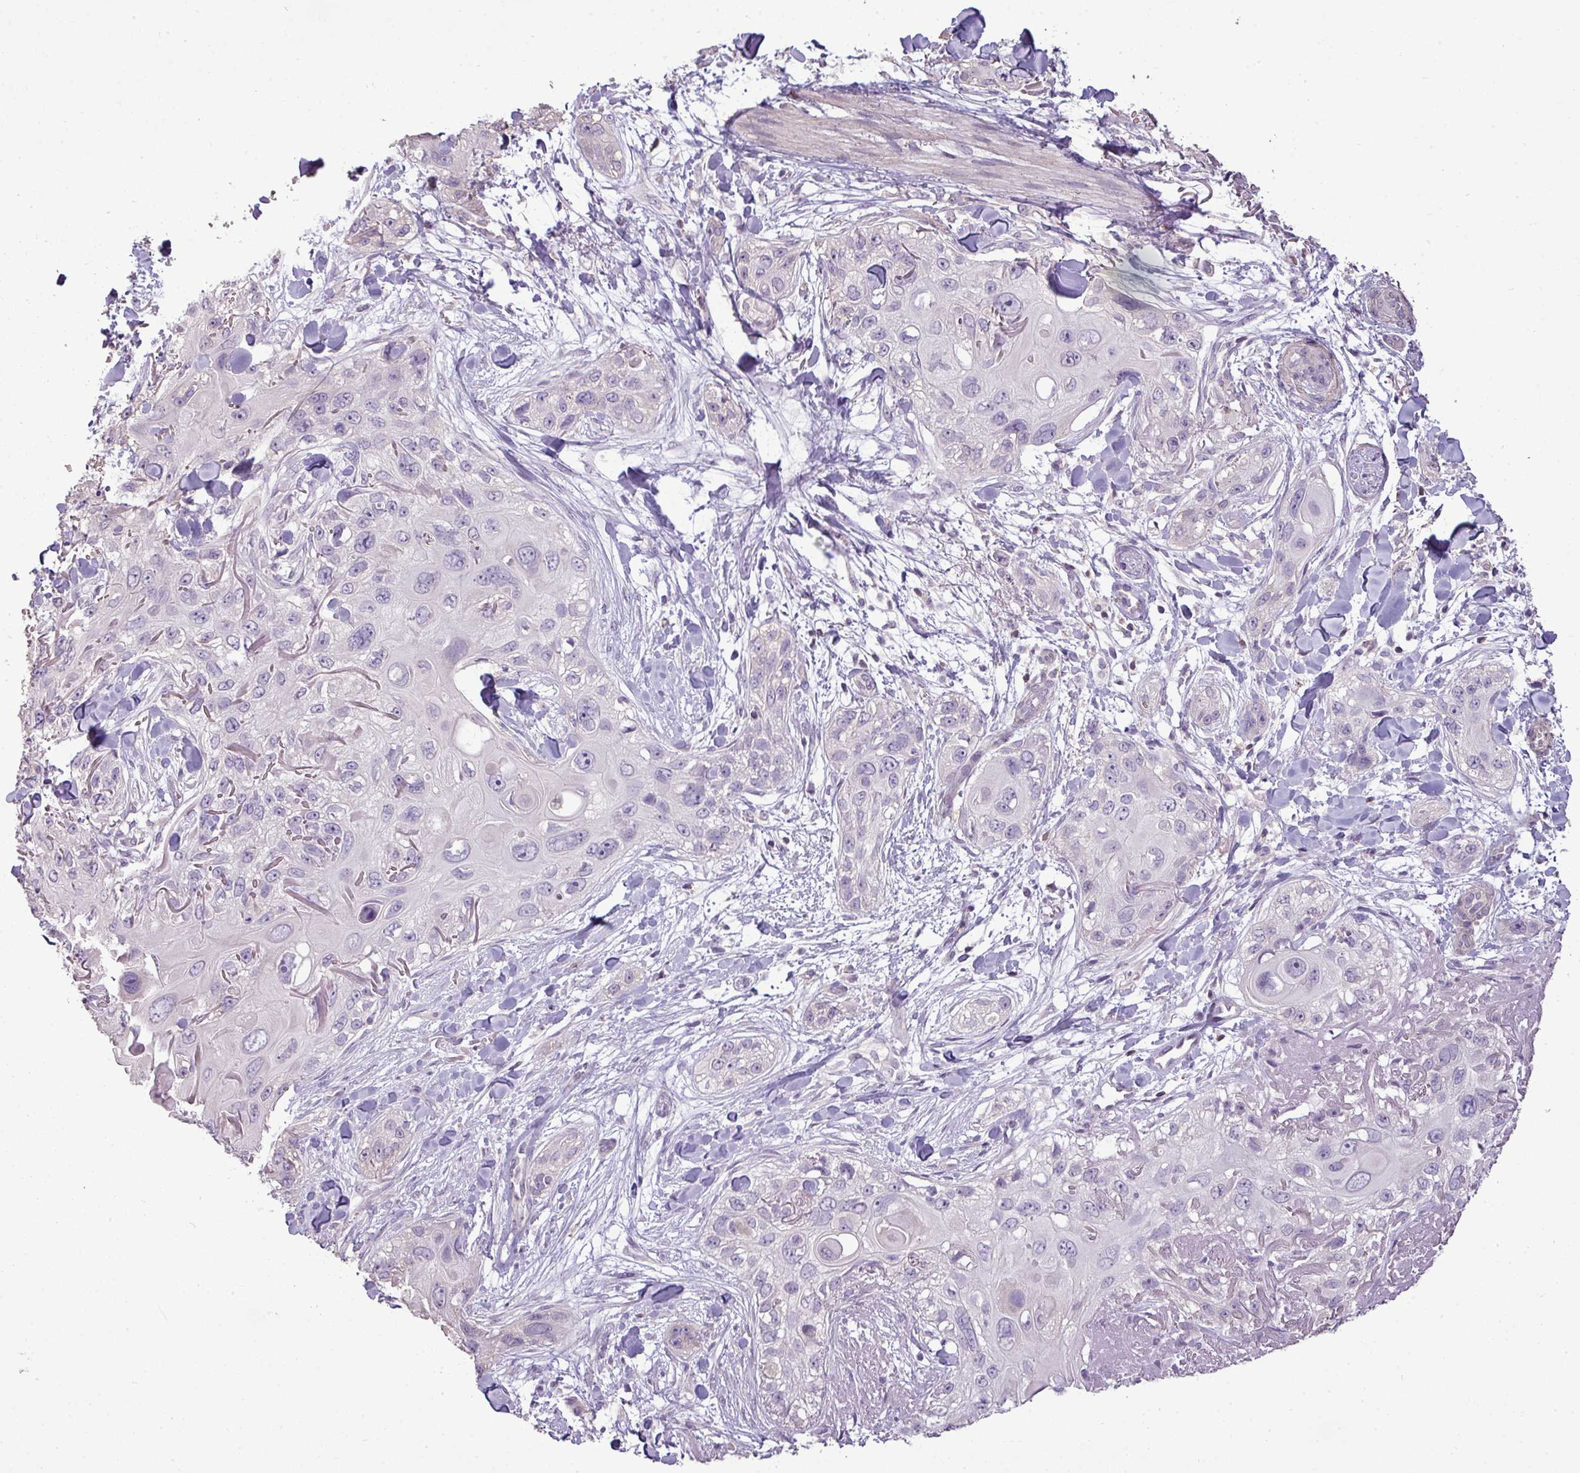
{"staining": {"intensity": "negative", "quantity": "none", "location": "none"}, "tissue": "skin cancer", "cell_type": "Tumor cells", "image_type": "cancer", "snomed": [{"axis": "morphology", "description": "Normal tissue, NOS"}, {"axis": "morphology", "description": "Squamous cell carcinoma, NOS"}, {"axis": "topography", "description": "Skin"}], "caption": "The micrograph displays no significant positivity in tumor cells of squamous cell carcinoma (skin). (Immunohistochemistry, brightfield microscopy, high magnification).", "gene": "LY9", "patient": {"sex": "male", "age": 72}}